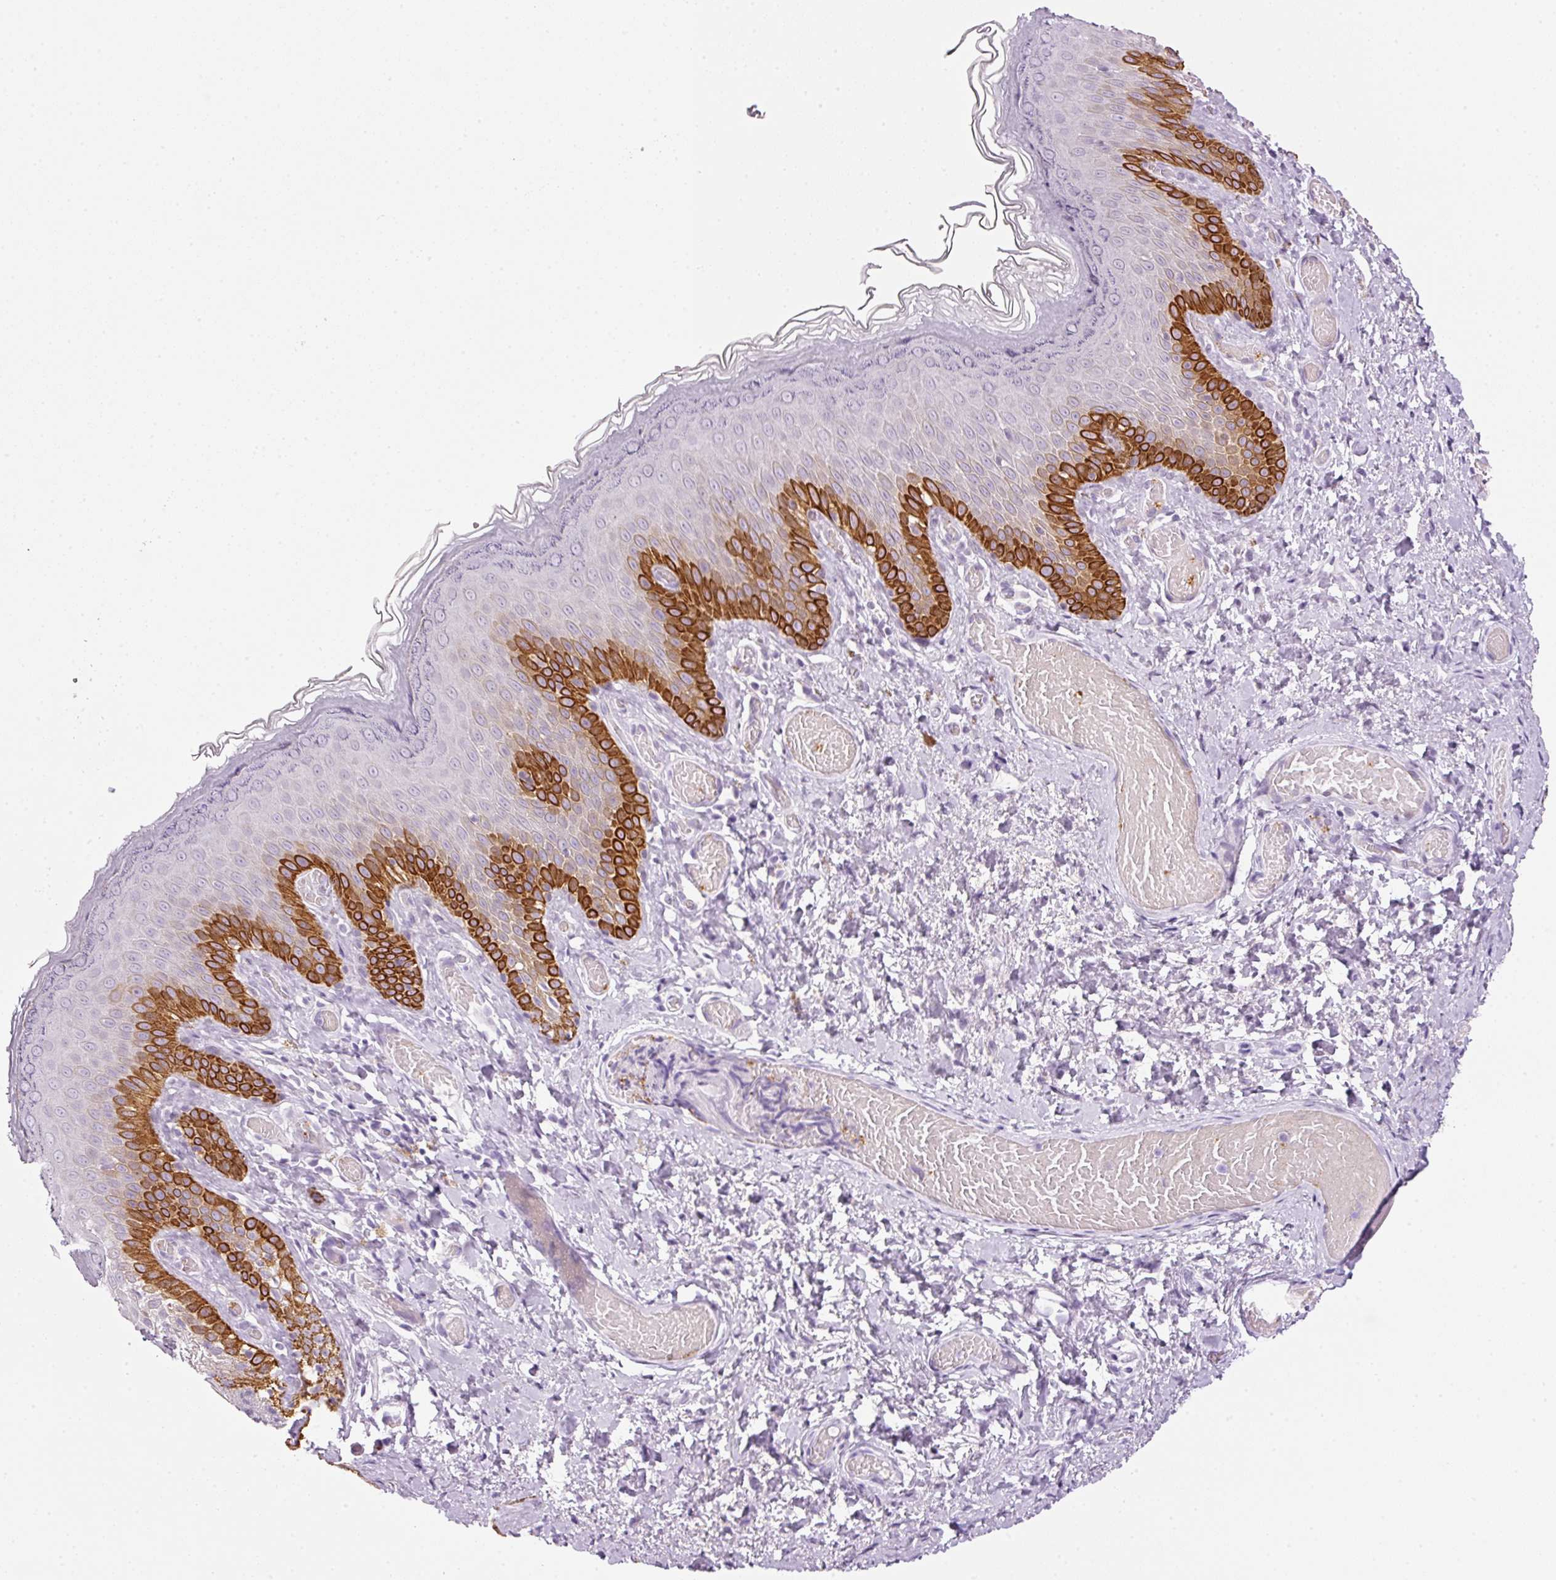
{"staining": {"intensity": "strong", "quantity": "25%-75%", "location": "cytoplasmic/membranous"}, "tissue": "skin", "cell_type": "Epidermal cells", "image_type": "normal", "snomed": [{"axis": "morphology", "description": "Normal tissue, NOS"}, {"axis": "topography", "description": "Anal"}], "caption": "Epidermal cells exhibit high levels of strong cytoplasmic/membranous staining in about 25%-75% of cells in normal skin. (IHC, brightfield microscopy, high magnification).", "gene": "SRC", "patient": {"sex": "female", "age": 40}}